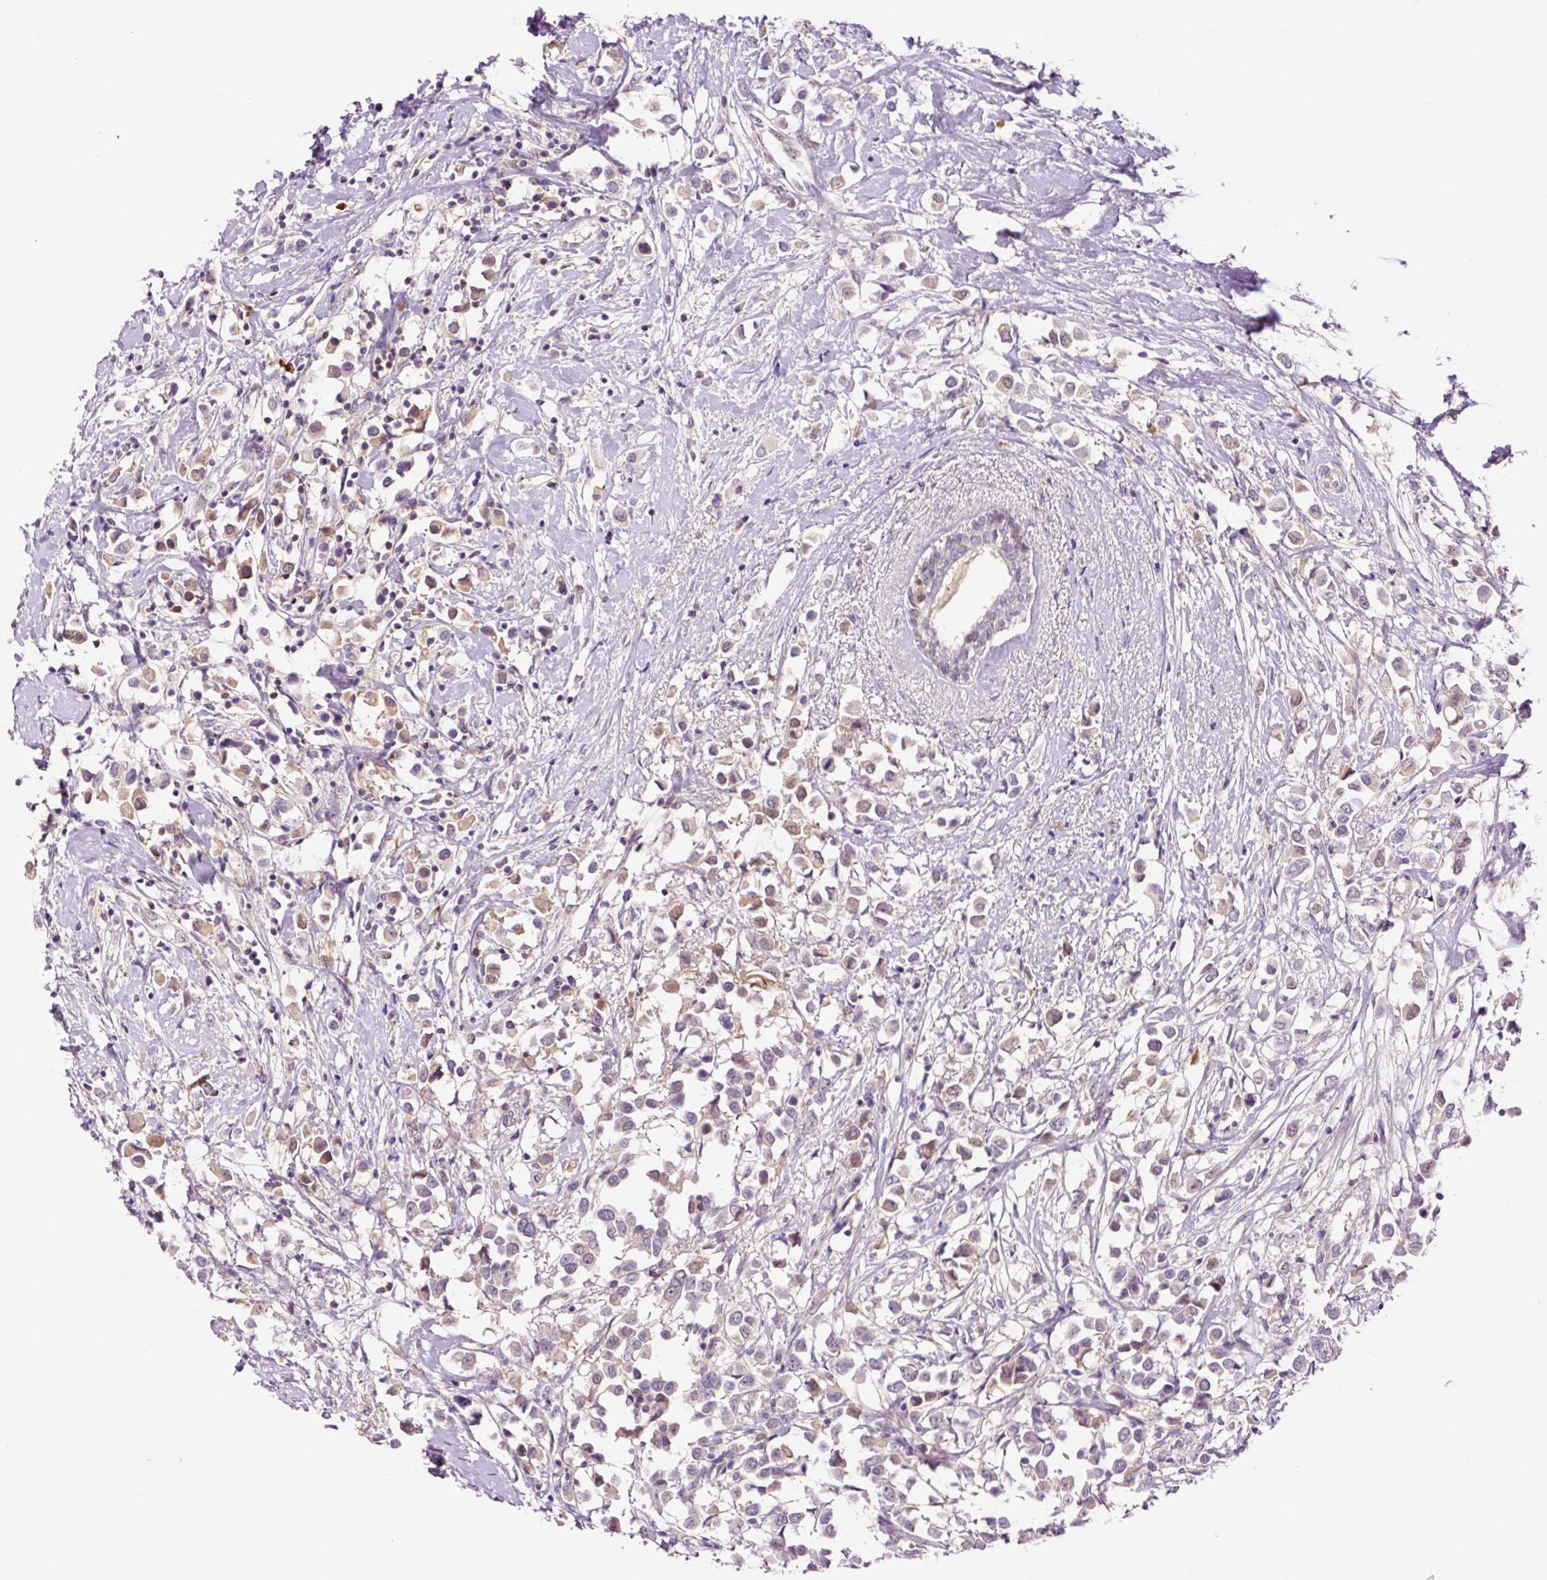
{"staining": {"intensity": "weak", "quantity": "25%-75%", "location": "cytoplasmic/membranous"}, "tissue": "breast cancer", "cell_type": "Tumor cells", "image_type": "cancer", "snomed": [{"axis": "morphology", "description": "Duct carcinoma"}, {"axis": "topography", "description": "Breast"}], "caption": "The histopathology image shows a brown stain indicating the presence of a protein in the cytoplasmic/membranous of tumor cells in breast cancer (invasive ductal carcinoma).", "gene": "DPPA4", "patient": {"sex": "female", "age": 61}}